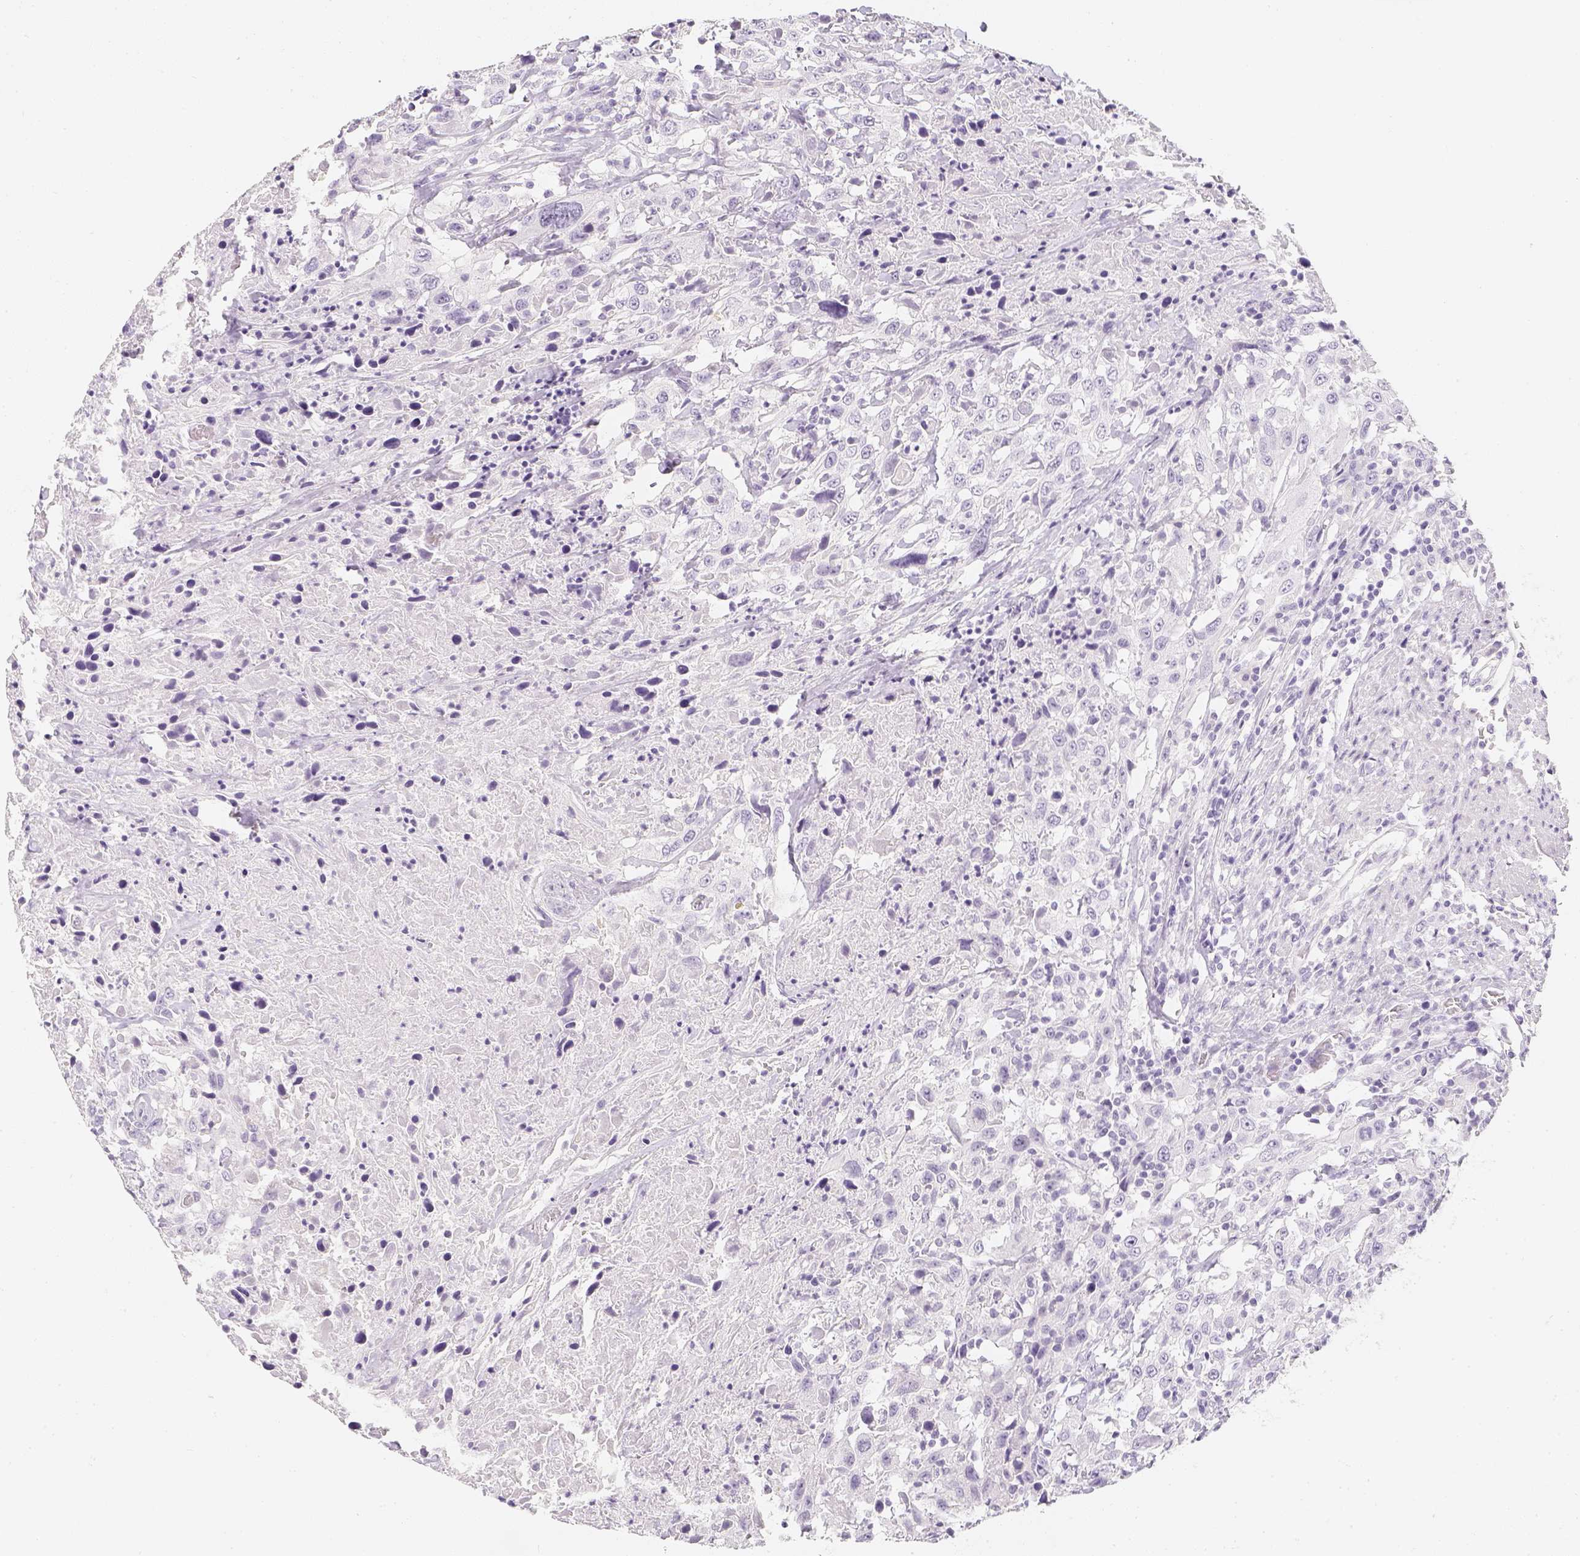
{"staining": {"intensity": "negative", "quantity": "none", "location": "none"}, "tissue": "urothelial cancer", "cell_type": "Tumor cells", "image_type": "cancer", "snomed": [{"axis": "morphology", "description": "Urothelial carcinoma, High grade"}, {"axis": "topography", "description": "Urinary bladder"}], "caption": "Photomicrograph shows no significant protein staining in tumor cells of urothelial cancer. (Stains: DAB (3,3'-diaminobenzidine) immunohistochemistry with hematoxylin counter stain, Microscopy: brightfield microscopy at high magnification).", "gene": "SLC18A1", "patient": {"sex": "male", "age": 61}}